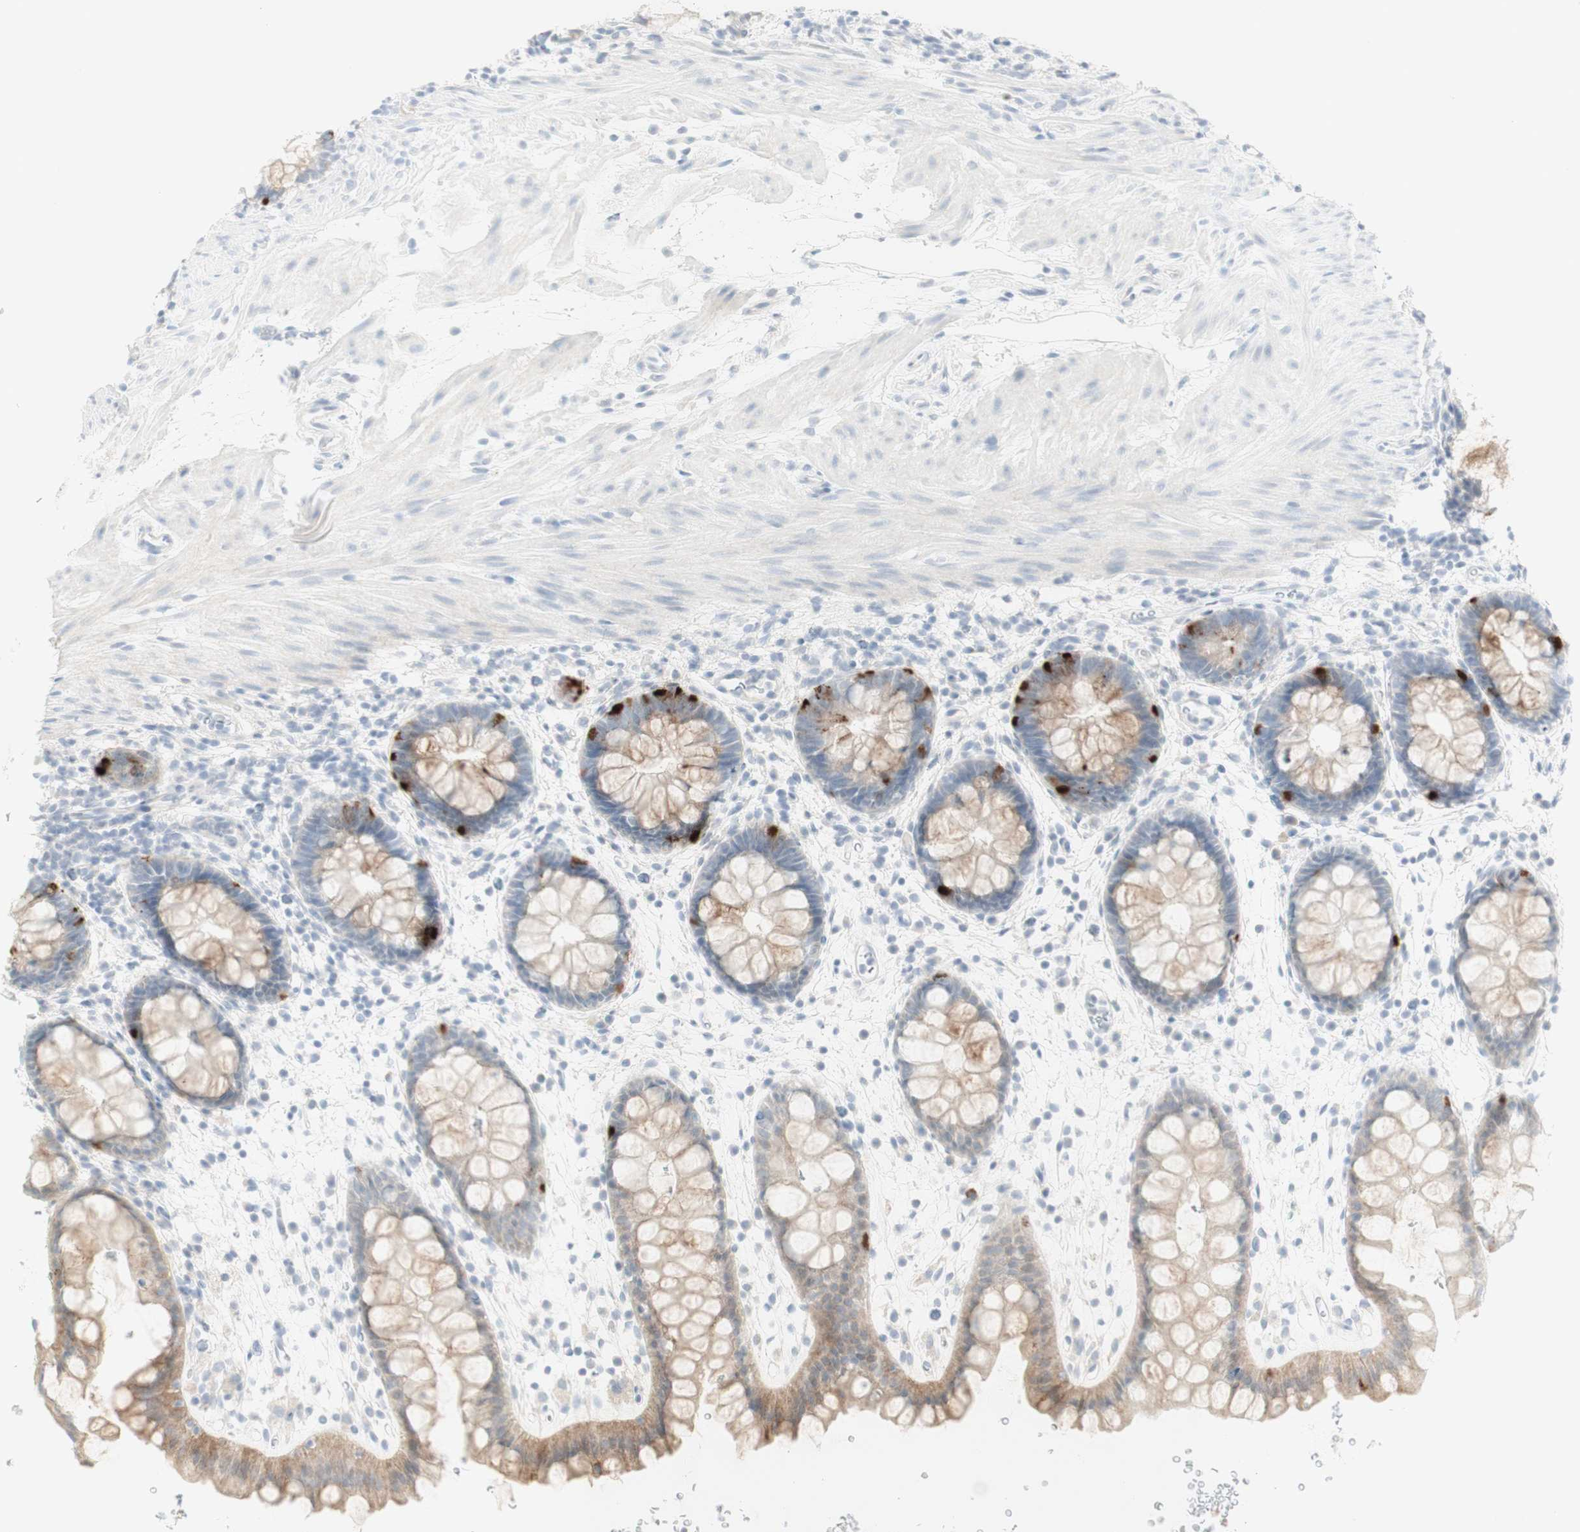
{"staining": {"intensity": "weak", "quantity": "25%-75%", "location": "cytoplasmic/membranous"}, "tissue": "rectum", "cell_type": "Glandular cells", "image_type": "normal", "snomed": [{"axis": "morphology", "description": "Normal tissue, NOS"}, {"axis": "topography", "description": "Rectum"}], "caption": "Rectum stained with immunohistochemistry displays weak cytoplasmic/membranous expression in approximately 25%-75% of glandular cells. (Brightfield microscopy of DAB IHC at high magnification).", "gene": "MDK", "patient": {"sex": "female", "age": 24}}